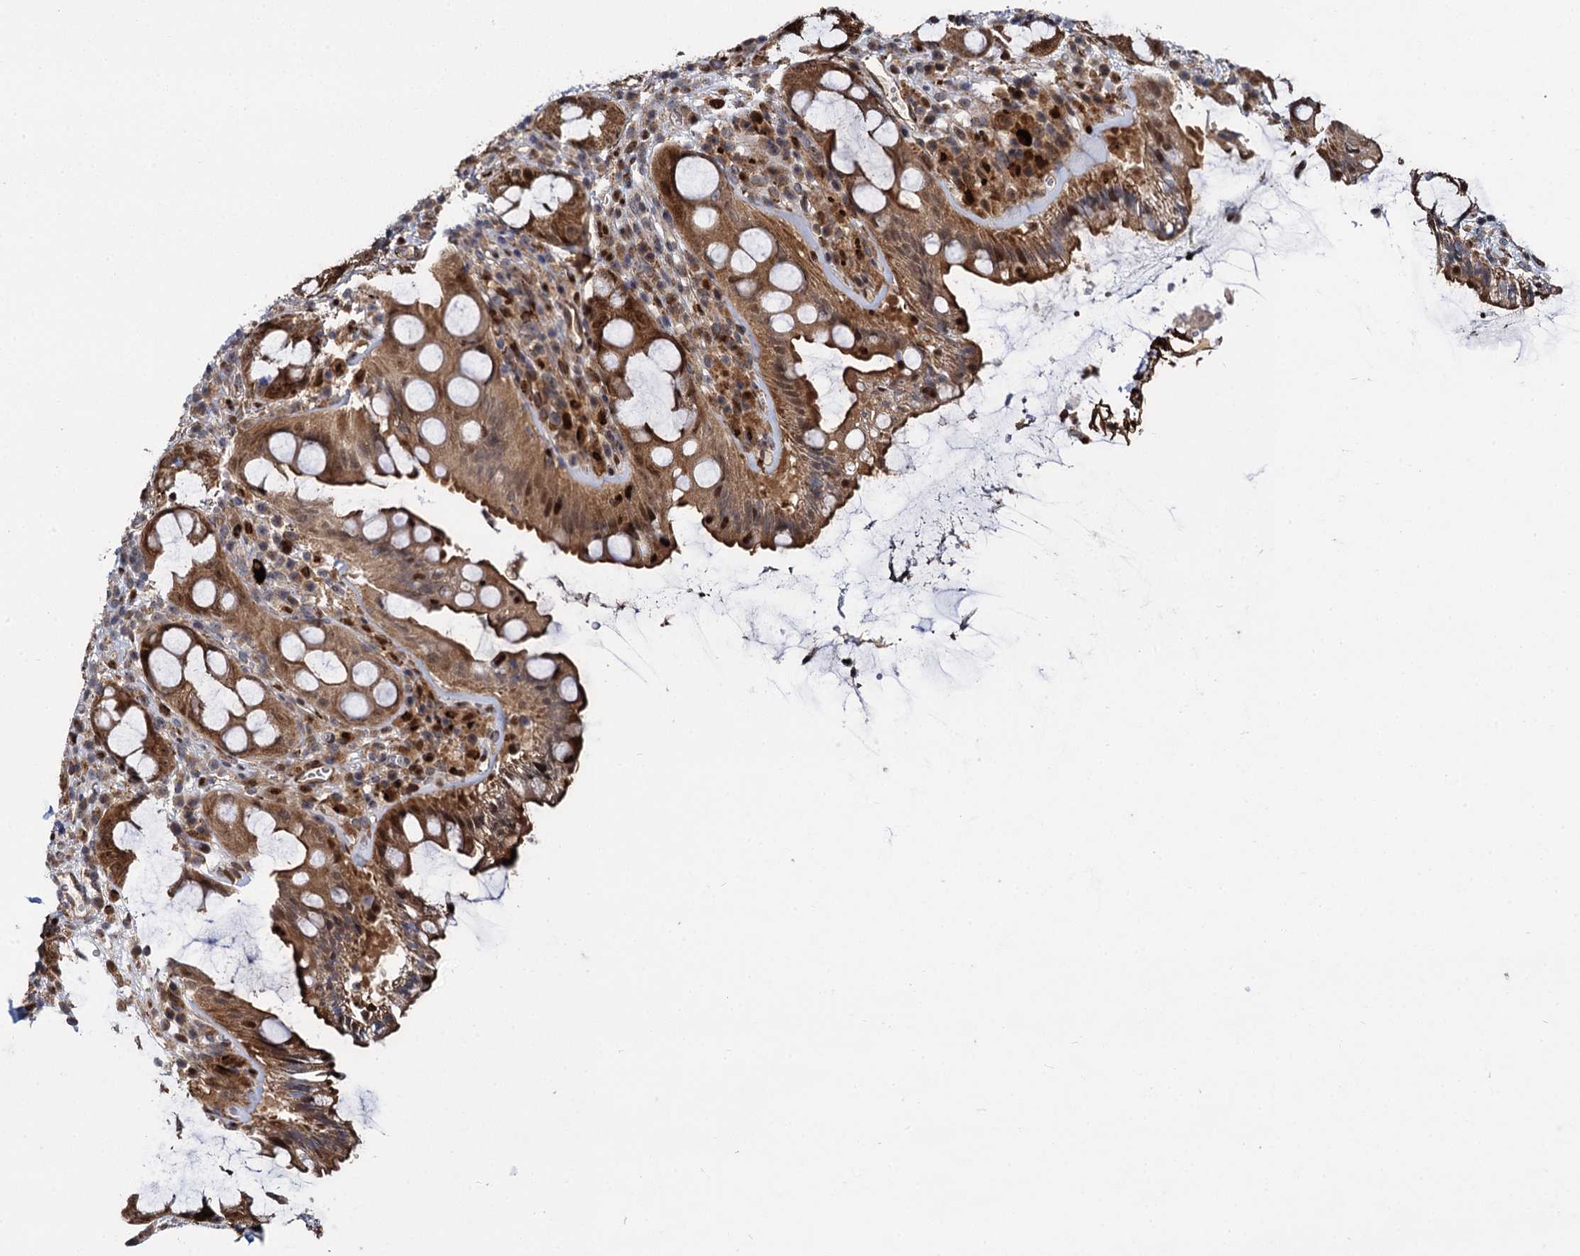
{"staining": {"intensity": "strong", "quantity": ">75%", "location": "cytoplasmic/membranous,nuclear"}, "tissue": "rectum", "cell_type": "Glandular cells", "image_type": "normal", "snomed": [{"axis": "morphology", "description": "Normal tissue, NOS"}, {"axis": "topography", "description": "Rectum"}], "caption": "Human rectum stained for a protein (brown) reveals strong cytoplasmic/membranous,nuclear positive expression in approximately >75% of glandular cells.", "gene": "GAL3ST4", "patient": {"sex": "female", "age": 57}}